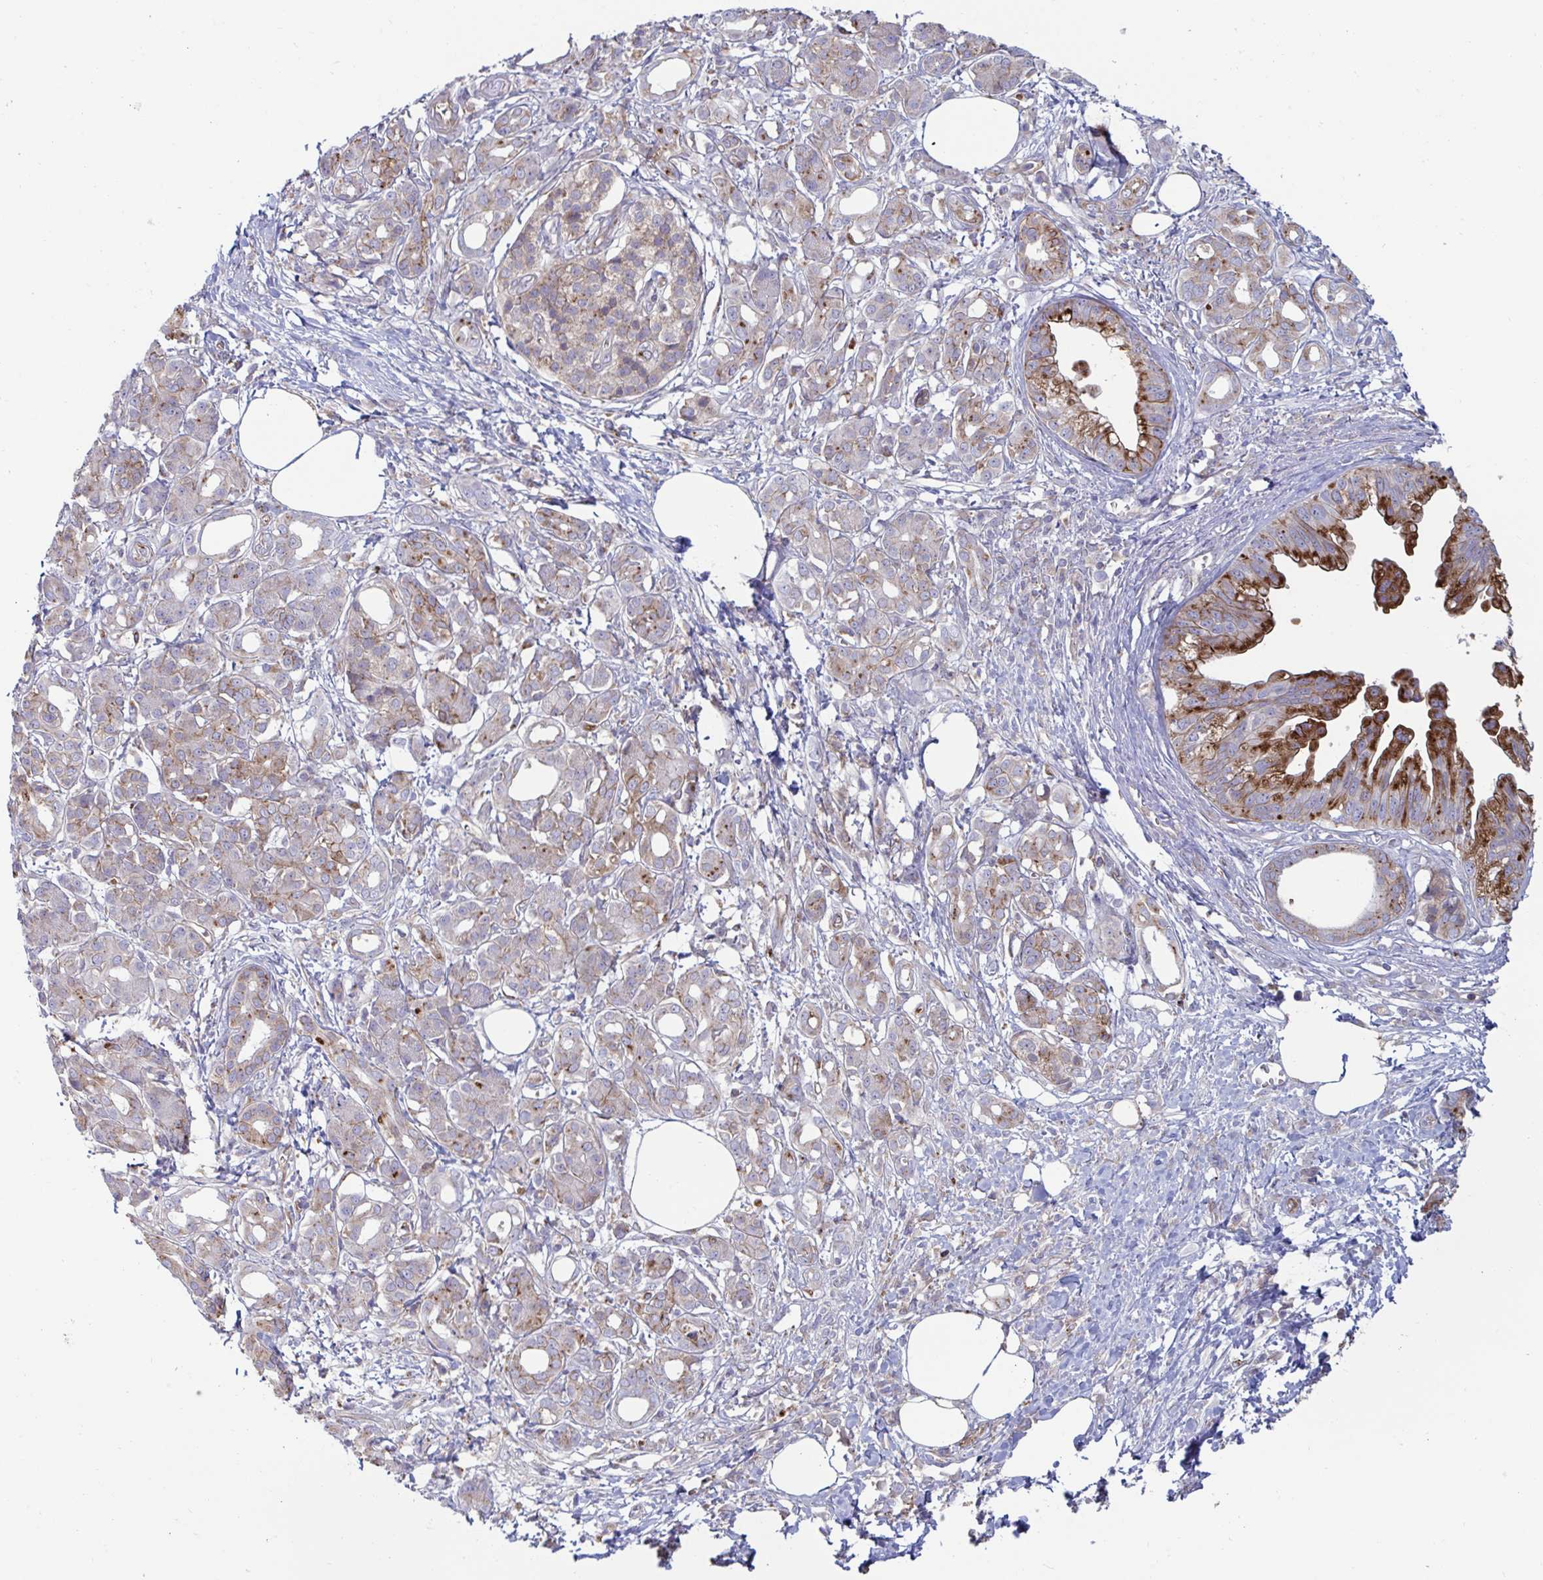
{"staining": {"intensity": "strong", "quantity": ">75%", "location": "cytoplasmic/membranous"}, "tissue": "pancreatic cancer", "cell_type": "Tumor cells", "image_type": "cancer", "snomed": [{"axis": "morphology", "description": "Adenocarcinoma, NOS"}, {"axis": "topography", "description": "Pancreas"}], "caption": "Immunohistochemistry (IHC) (DAB) staining of pancreatic cancer exhibits strong cytoplasmic/membranous protein staining in approximately >75% of tumor cells.", "gene": "SLC9A6", "patient": {"sex": "female", "age": 73}}